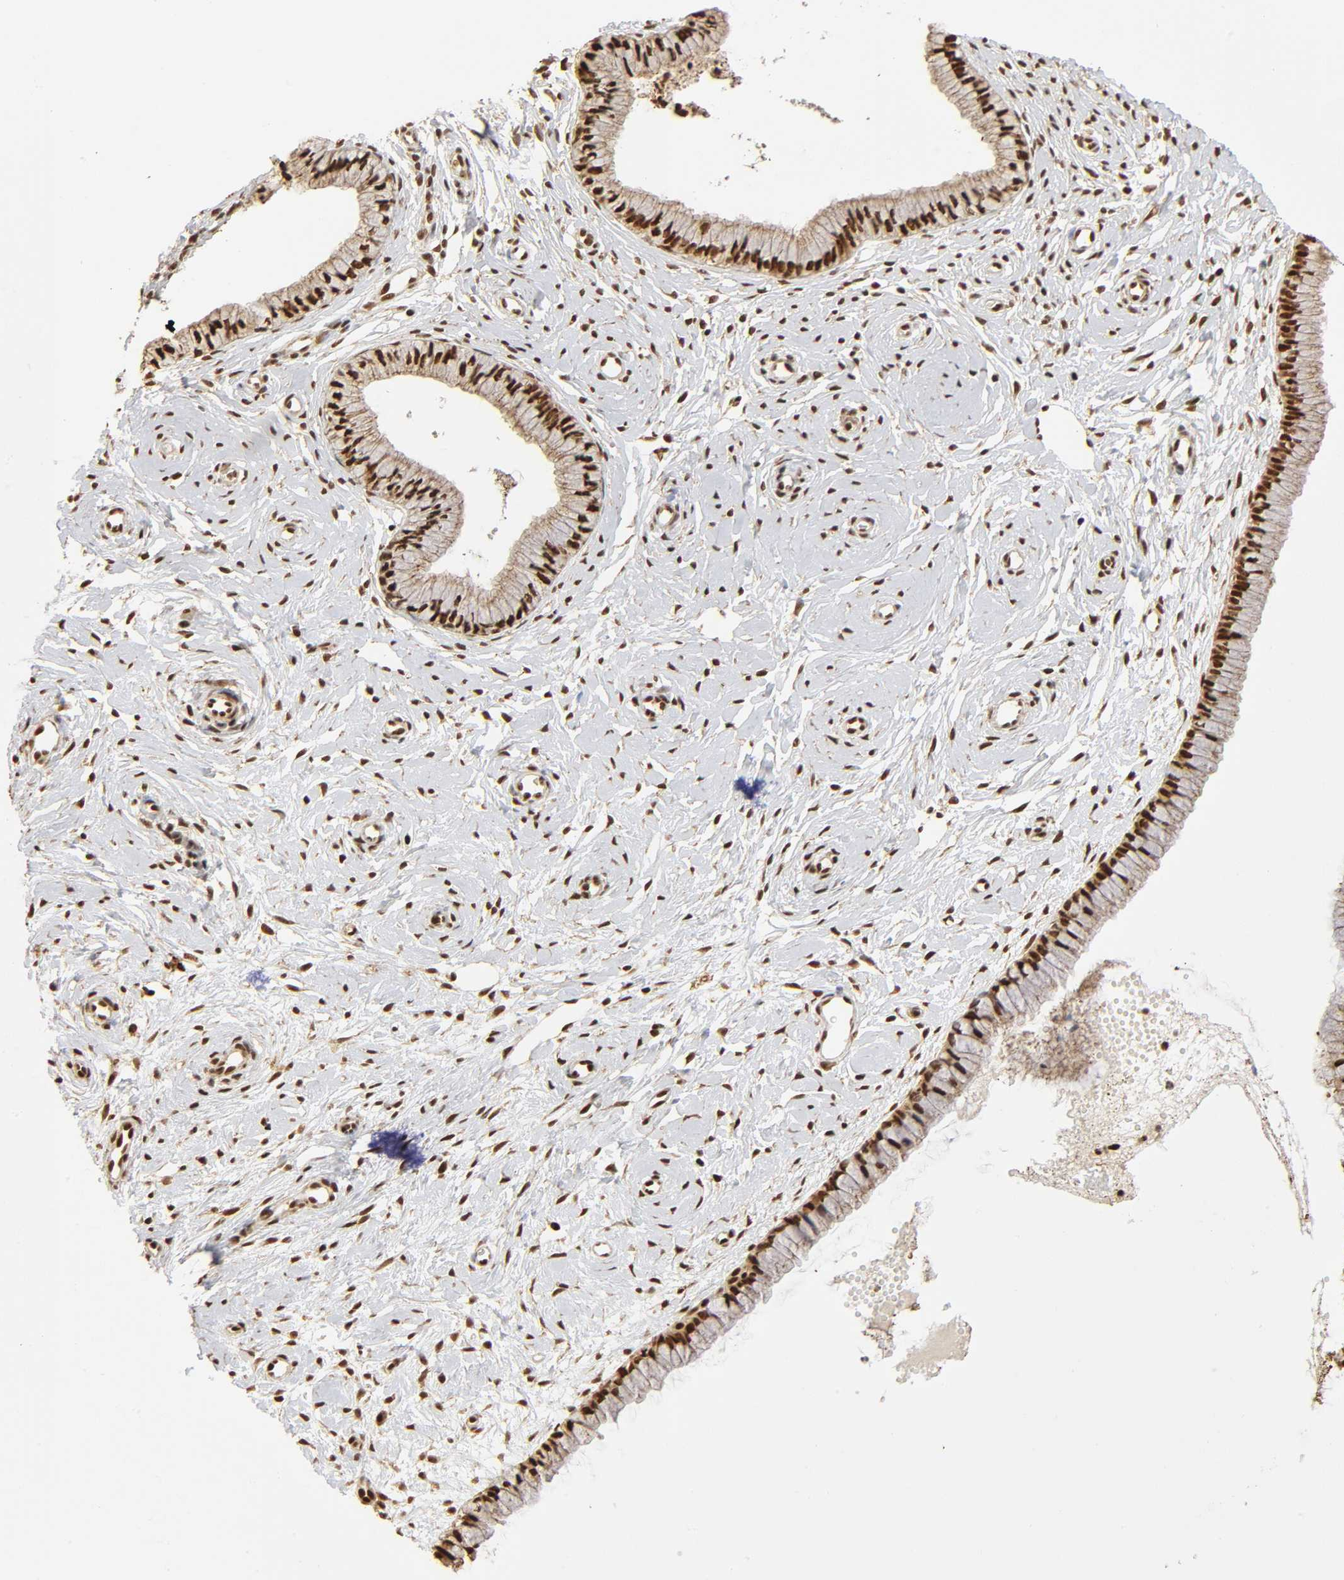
{"staining": {"intensity": "strong", "quantity": ">75%", "location": "nuclear"}, "tissue": "cervix", "cell_type": "Glandular cells", "image_type": "normal", "snomed": [{"axis": "morphology", "description": "Normal tissue, NOS"}, {"axis": "topography", "description": "Cervix"}], "caption": "This photomicrograph shows immunohistochemistry (IHC) staining of normal cervix, with high strong nuclear positivity in about >75% of glandular cells.", "gene": "RNF122", "patient": {"sex": "female", "age": 46}}